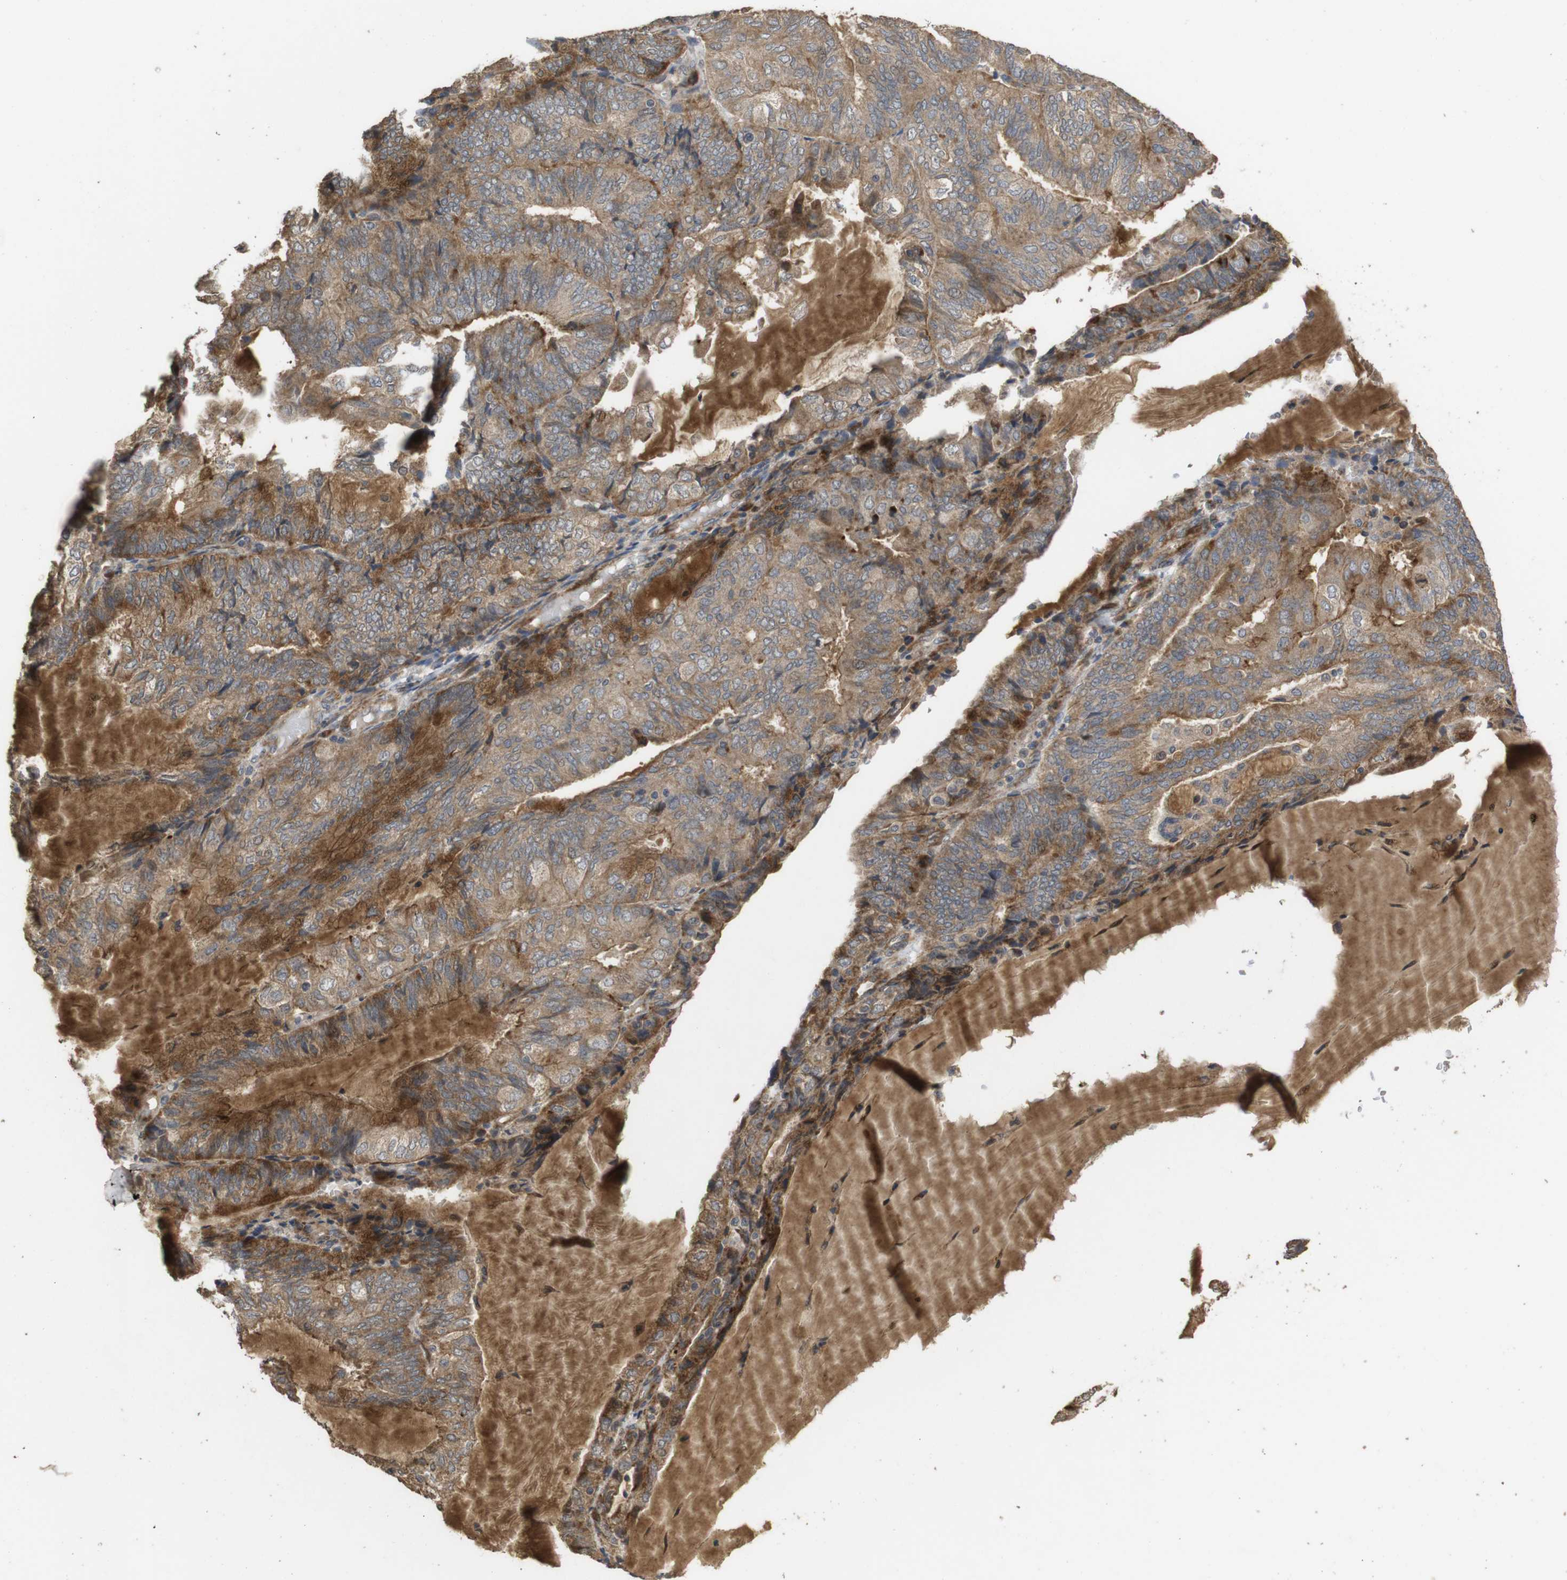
{"staining": {"intensity": "moderate", "quantity": ">75%", "location": "cytoplasmic/membranous"}, "tissue": "endometrial cancer", "cell_type": "Tumor cells", "image_type": "cancer", "snomed": [{"axis": "morphology", "description": "Adenocarcinoma, NOS"}, {"axis": "topography", "description": "Endometrium"}], "caption": "A medium amount of moderate cytoplasmic/membranous expression is present in approximately >75% of tumor cells in endometrial cancer (adenocarcinoma) tissue.", "gene": "PCDHB10", "patient": {"sex": "female", "age": 81}}